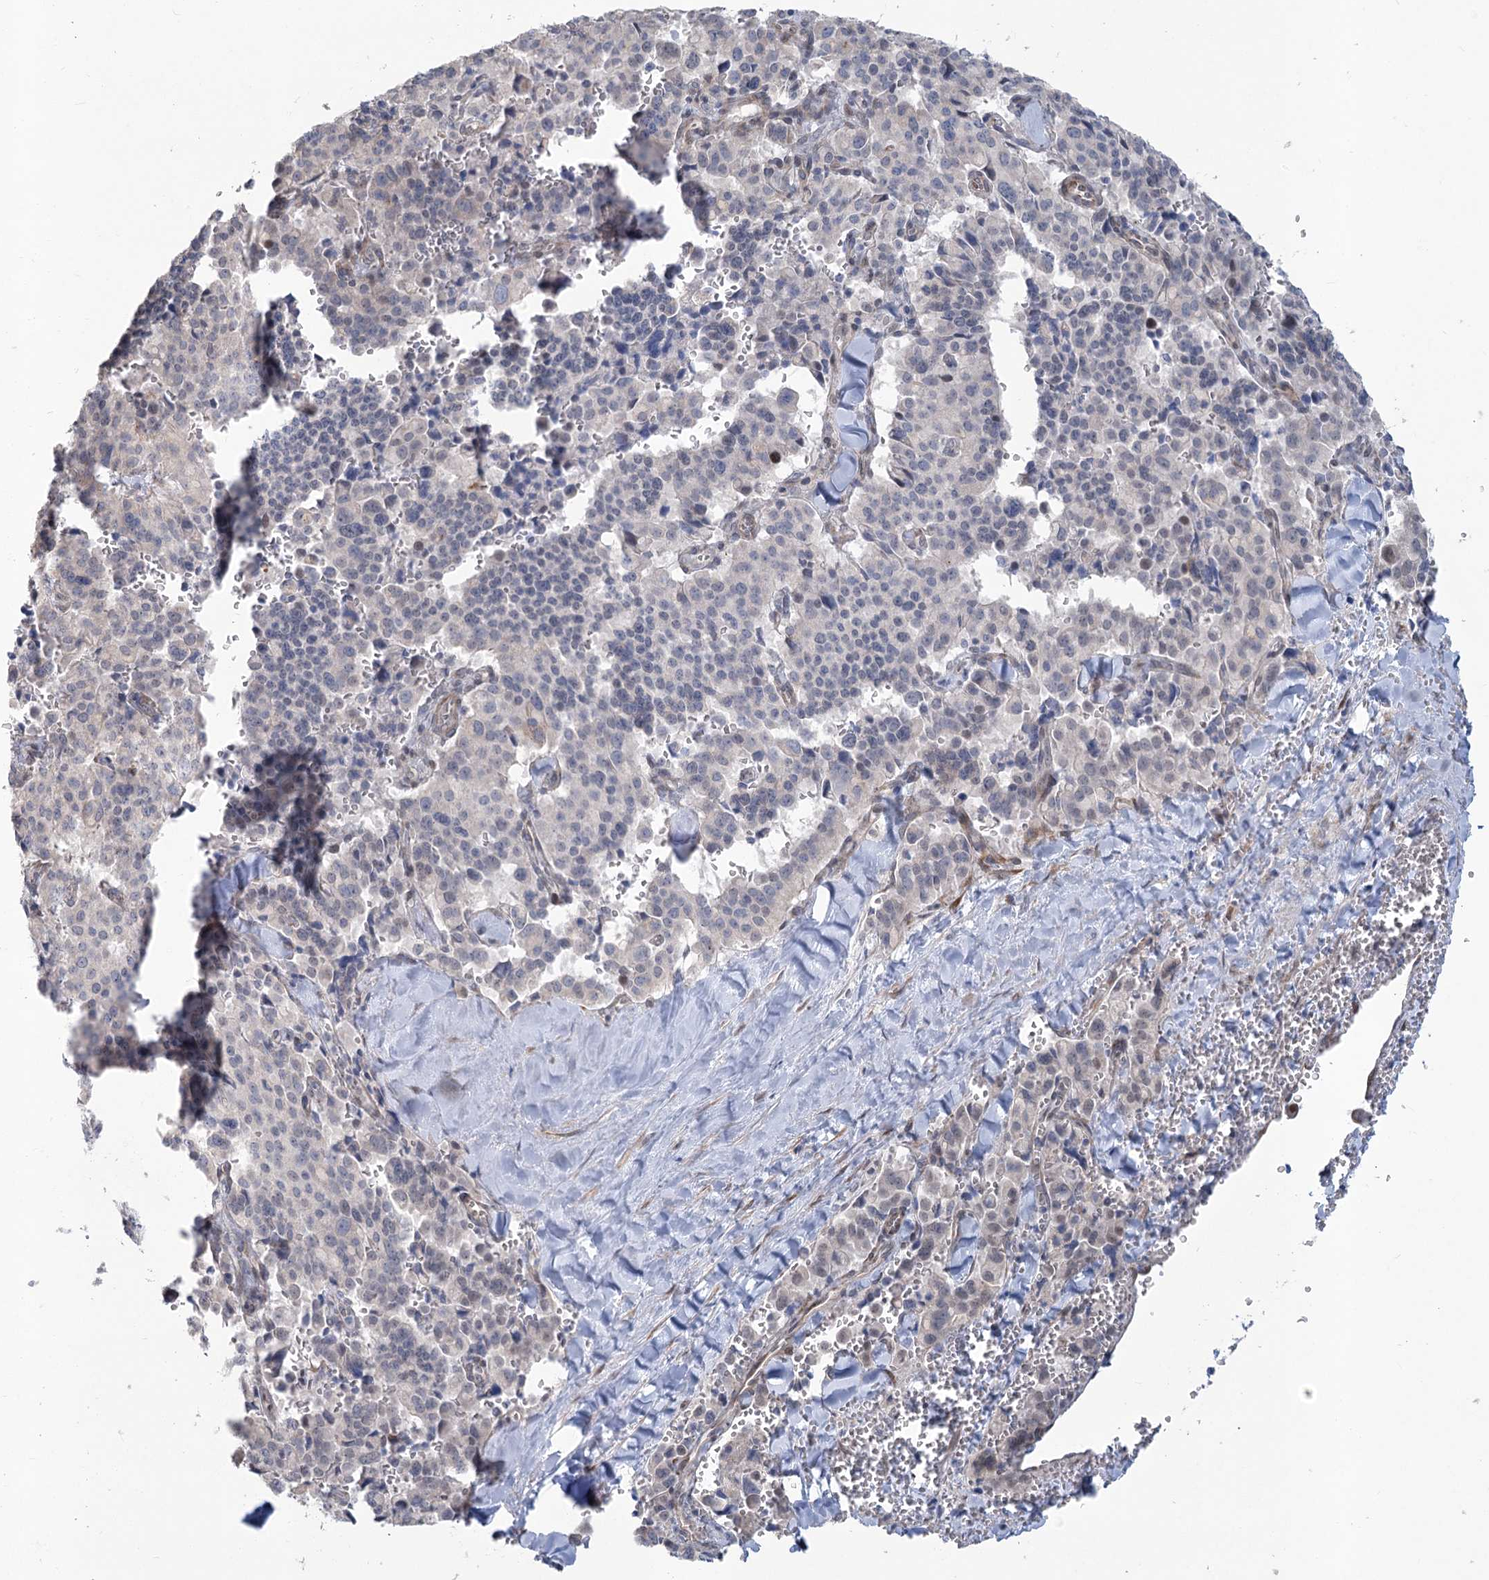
{"staining": {"intensity": "weak", "quantity": "<25%", "location": "nuclear"}, "tissue": "pancreatic cancer", "cell_type": "Tumor cells", "image_type": "cancer", "snomed": [{"axis": "morphology", "description": "Adenocarcinoma, NOS"}, {"axis": "topography", "description": "Pancreas"}], "caption": "IHC of pancreatic cancer shows no positivity in tumor cells.", "gene": "ABITRAM", "patient": {"sex": "male", "age": 65}}